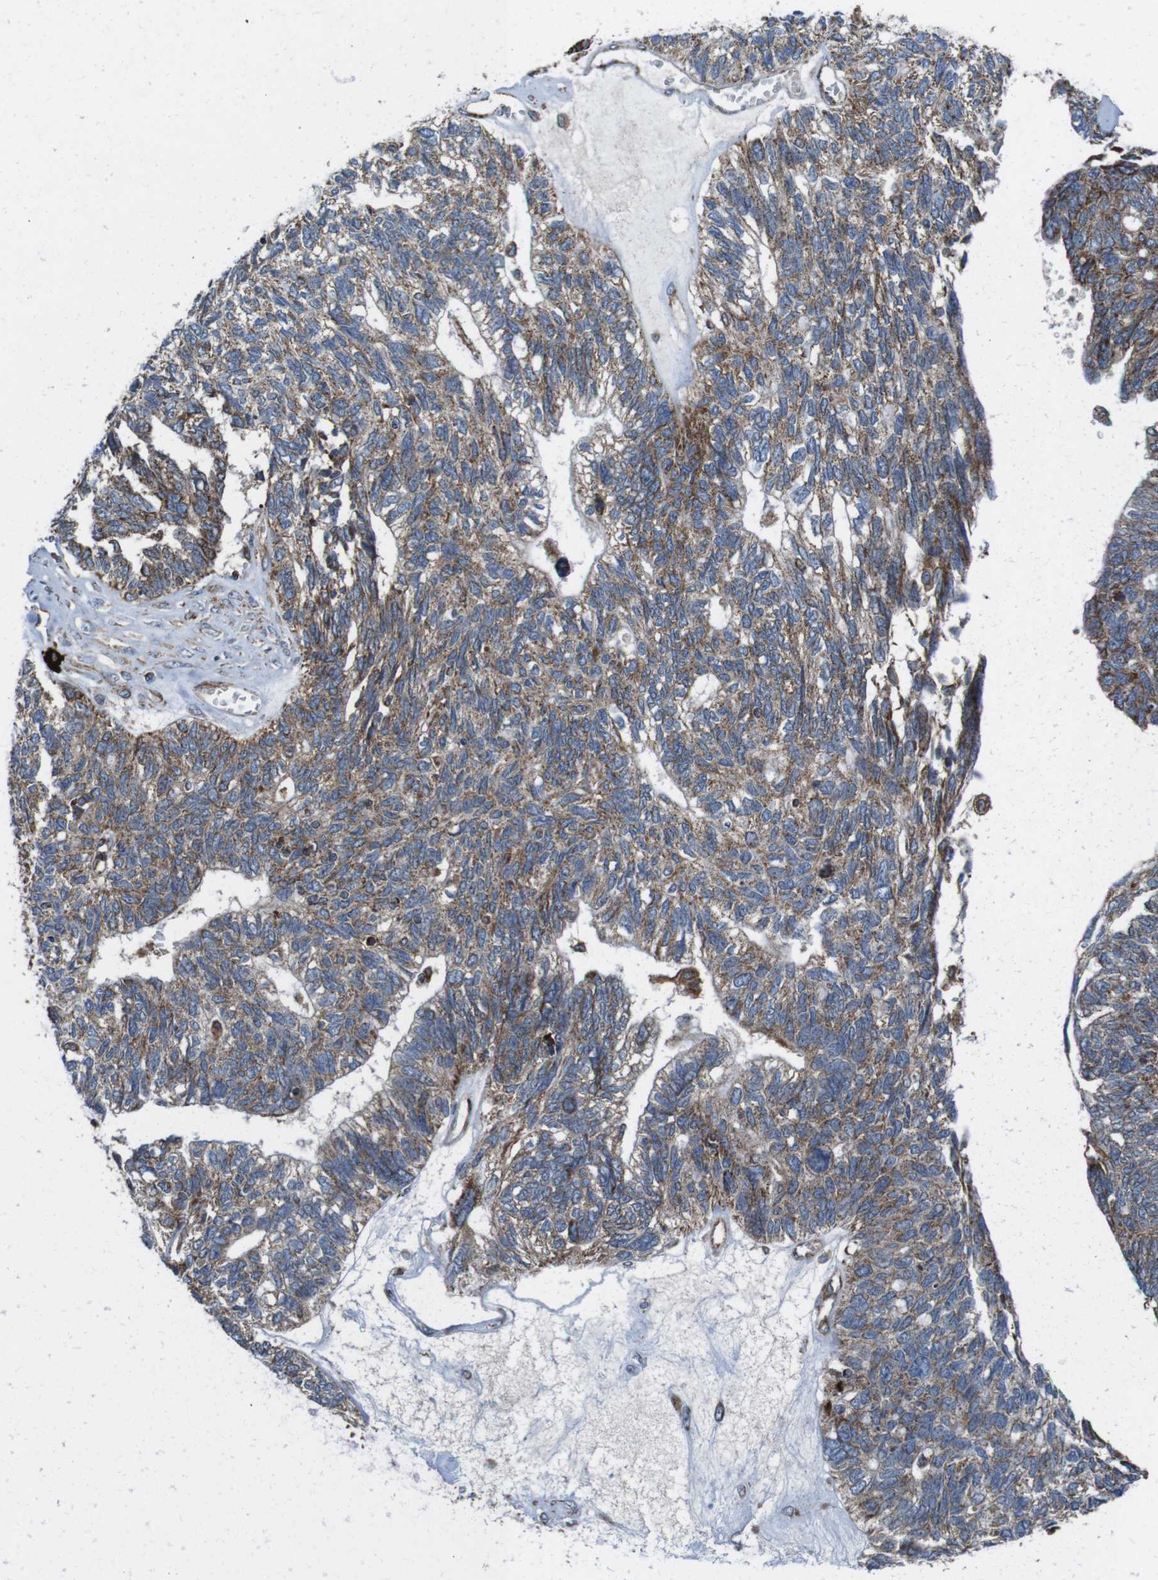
{"staining": {"intensity": "weak", "quantity": "25%-75%", "location": "cytoplasmic/membranous"}, "tissue": "ovarian cancer", "cell_type": "Tumor cells", "image_type": "cancer", "snomed": [{"axis": "morphology", "description": "Cystadenocarcinoma, serous, NOS"}, {"axis": "topography", "description": "Ovary"}], "caption": "IHC of ovarian serous cystadenocarcinoma displays low levels of weak cytoplasmic/membranous expression in approximately 25%-75% of tumor cells.", "gene": "HK1", "patient": {"sex": "female", "age": 79}}